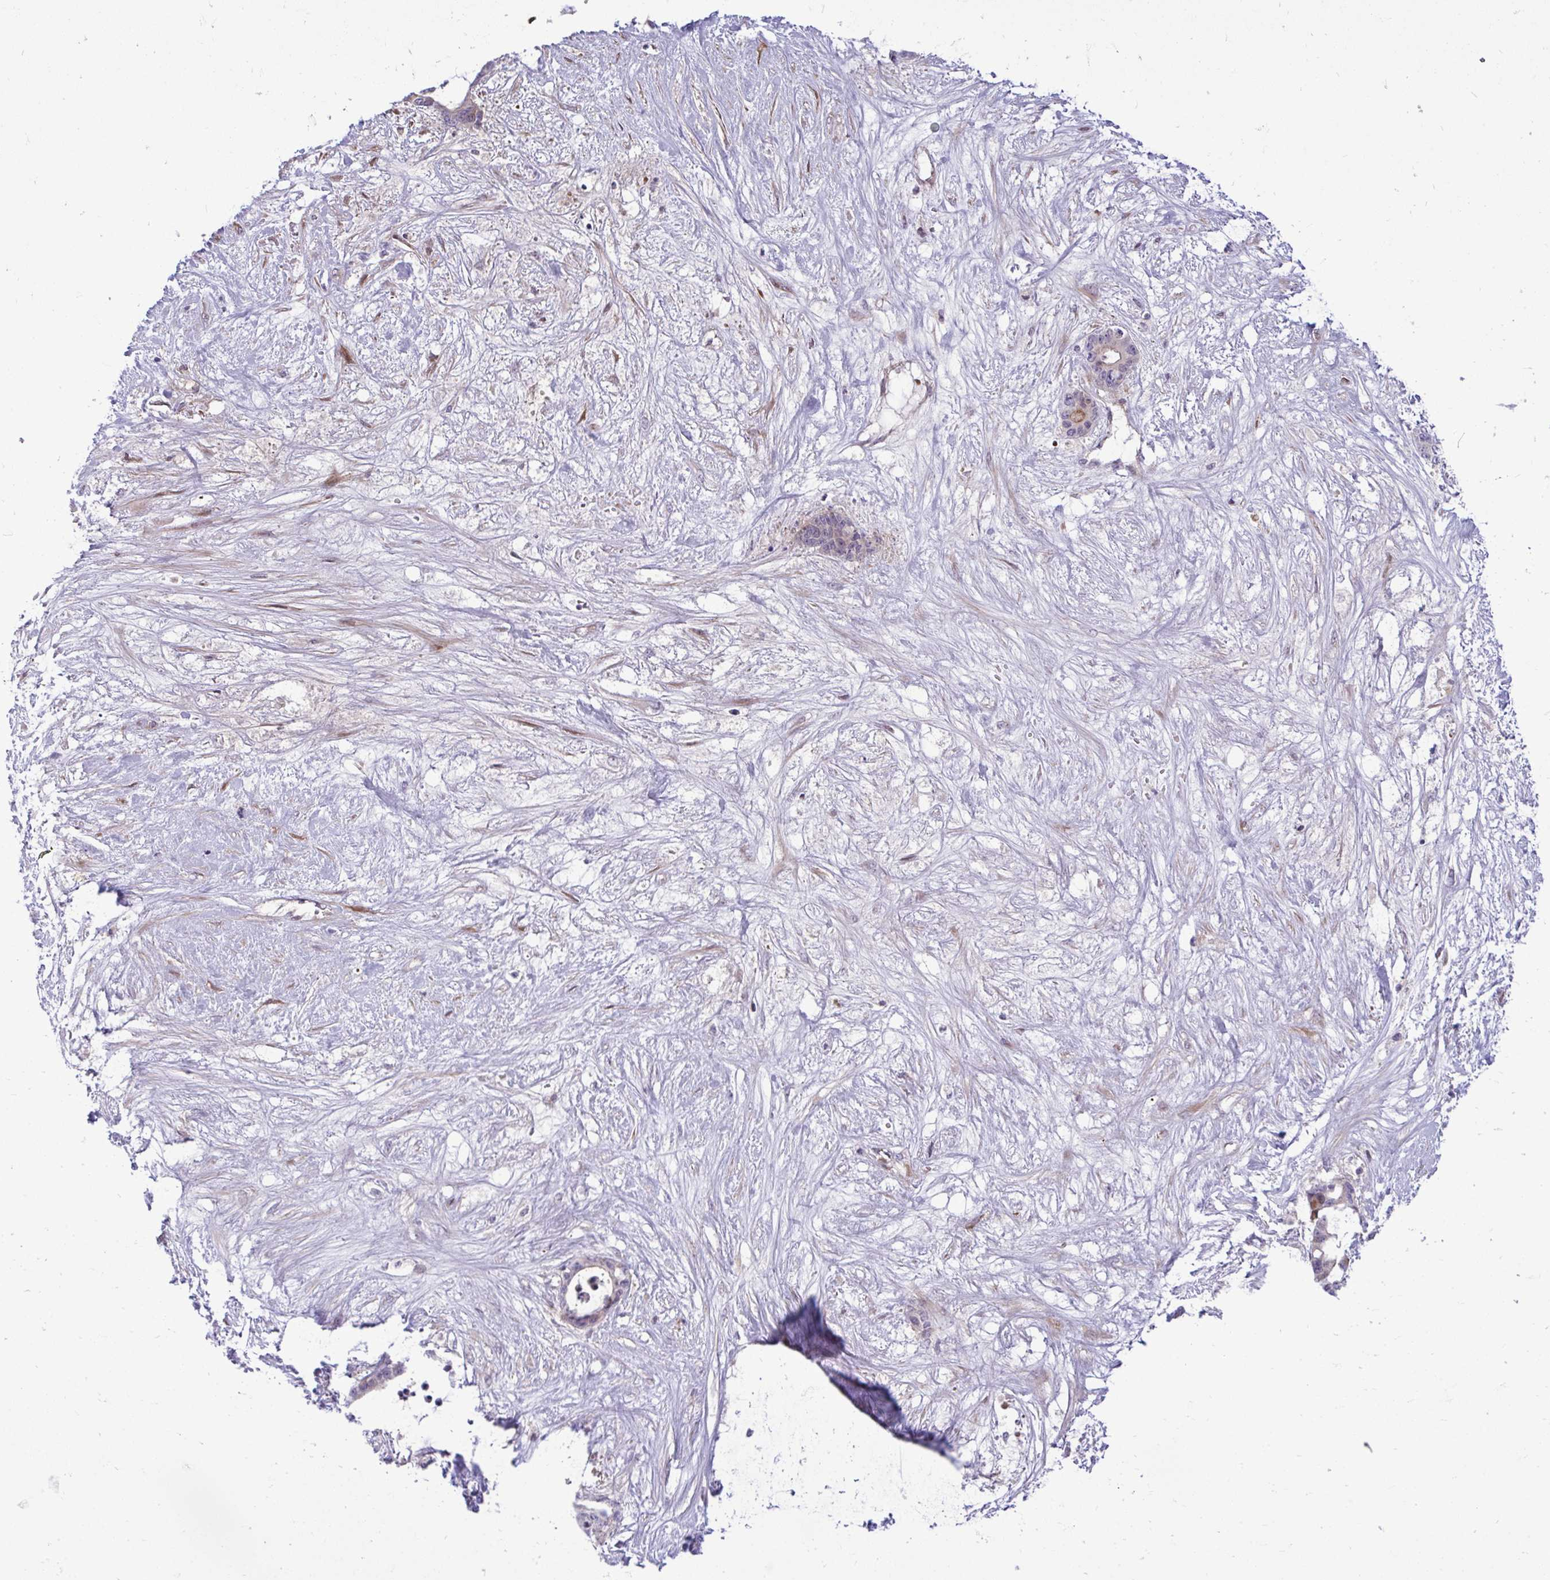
{"staining": {"intensity": "negative", "quantity": "none", "location": "none"}, "tissue": "liver cancer", "cell_type": "Tumor cells", "image_type": "cancer", "snomed": [{"axis": "morphology", "description": "Normal tissue, NOS"}, {"axis": "morphology", "description": "Cholangiocarcinoma"}, {"axis": "topography", "description": "Liver"}, {"axis": "topography", "description": "Peripheral nerve tissue"}], "caption": "This is an IHC micrograph of human liver cholangiocarcinoma. There is no positivity in tumor cells.", "gene": "ZSCAN9", "patient": {"sex": "female", "age": 73}}